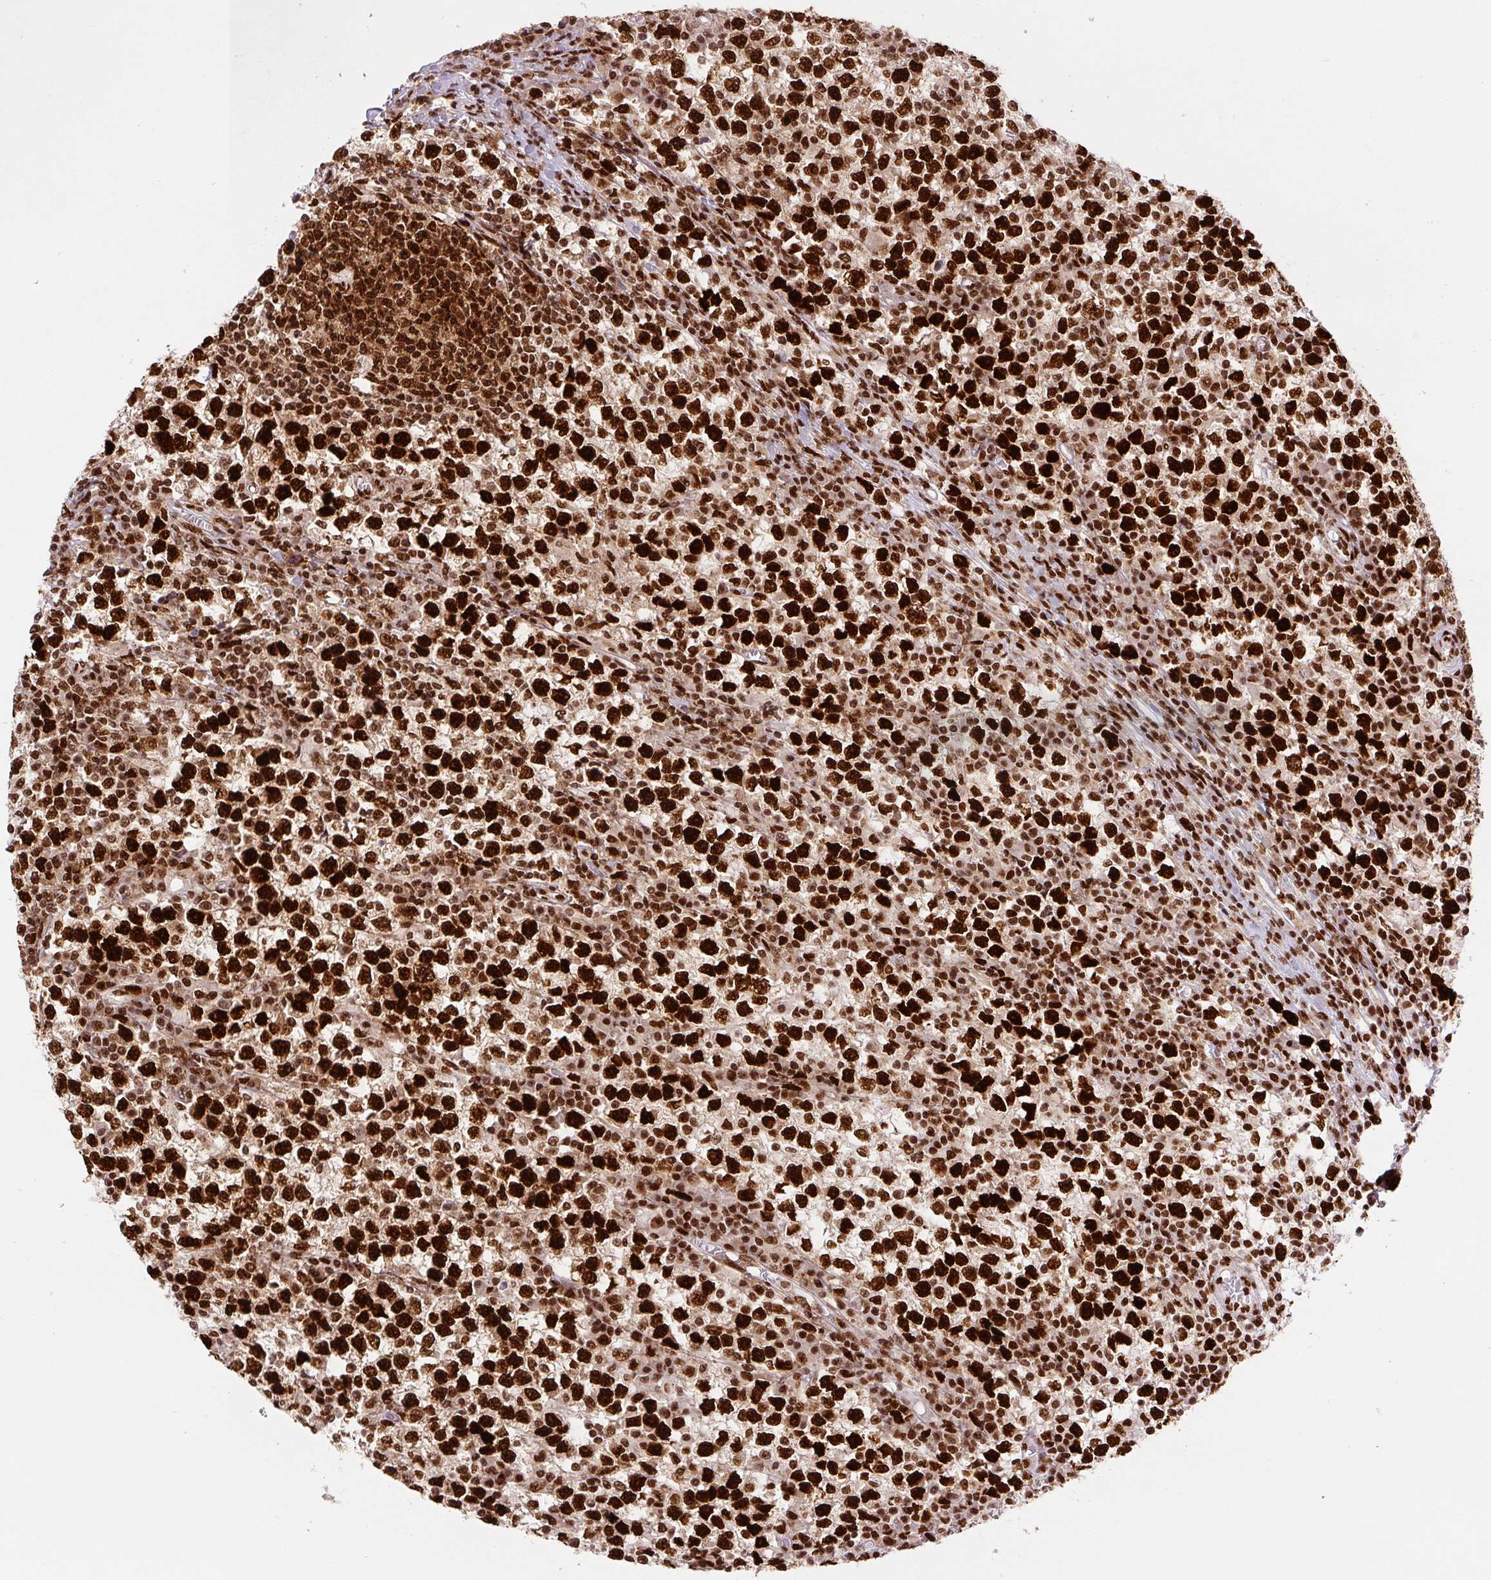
{"staining": {"intensity": "strong", "quantity": ">75%", "location": "nuclear"}, "tissue": "testis cancer", "cell_type": "Tumor cells", "image_type": "cancer", "snomed": [{"axis": "morphology", "description": "Seminoma, NOS"}, {"axis": "topography", "description": "Testis"}], "caption": "The immunohistochemical stain shows strong nuclear positivity in tumor cells of seminoma (testis) tissue.", "gene": "FUS", "patient": {"sex": "male", "age": 65}}